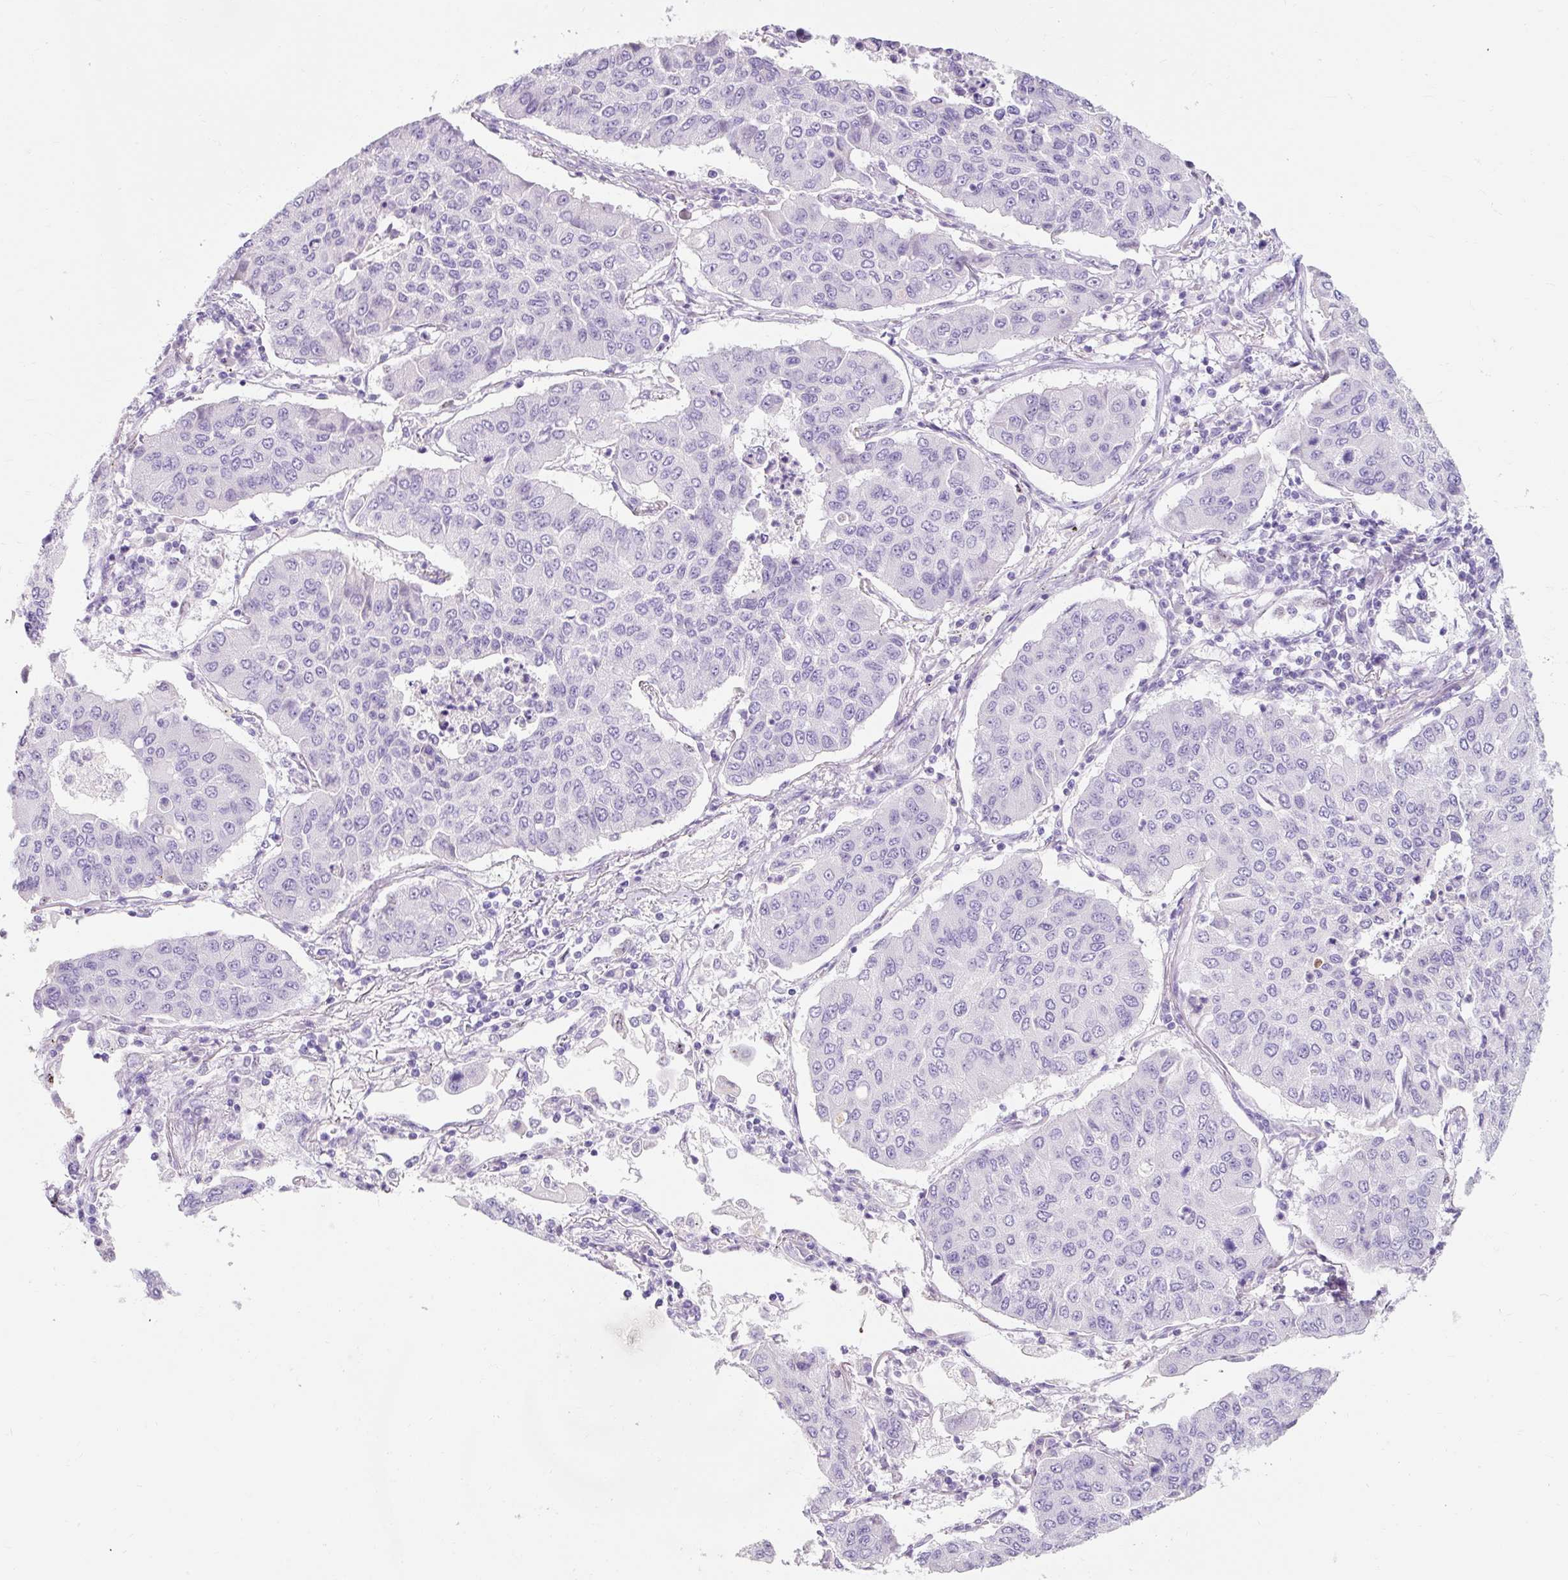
{"staining": {"intensity": "negative", "quantity": "none", "location": "none"}, "tissue": "lung cancer", "cell_type": "Tumor cells", "image_type": "cancer", "snomed": [{"axis": "morphology", "description": "Squamous cell carcinoma, NOS"}, {"axis": "topography", "description": "Lung"}], "caption": "Immunohistochemistry (IHC) of human lung squamous cell carcinoma shows no positivity in tumor cells.", "gene": "TMEM213", "patient": {"sex": "male", "age": 74}}